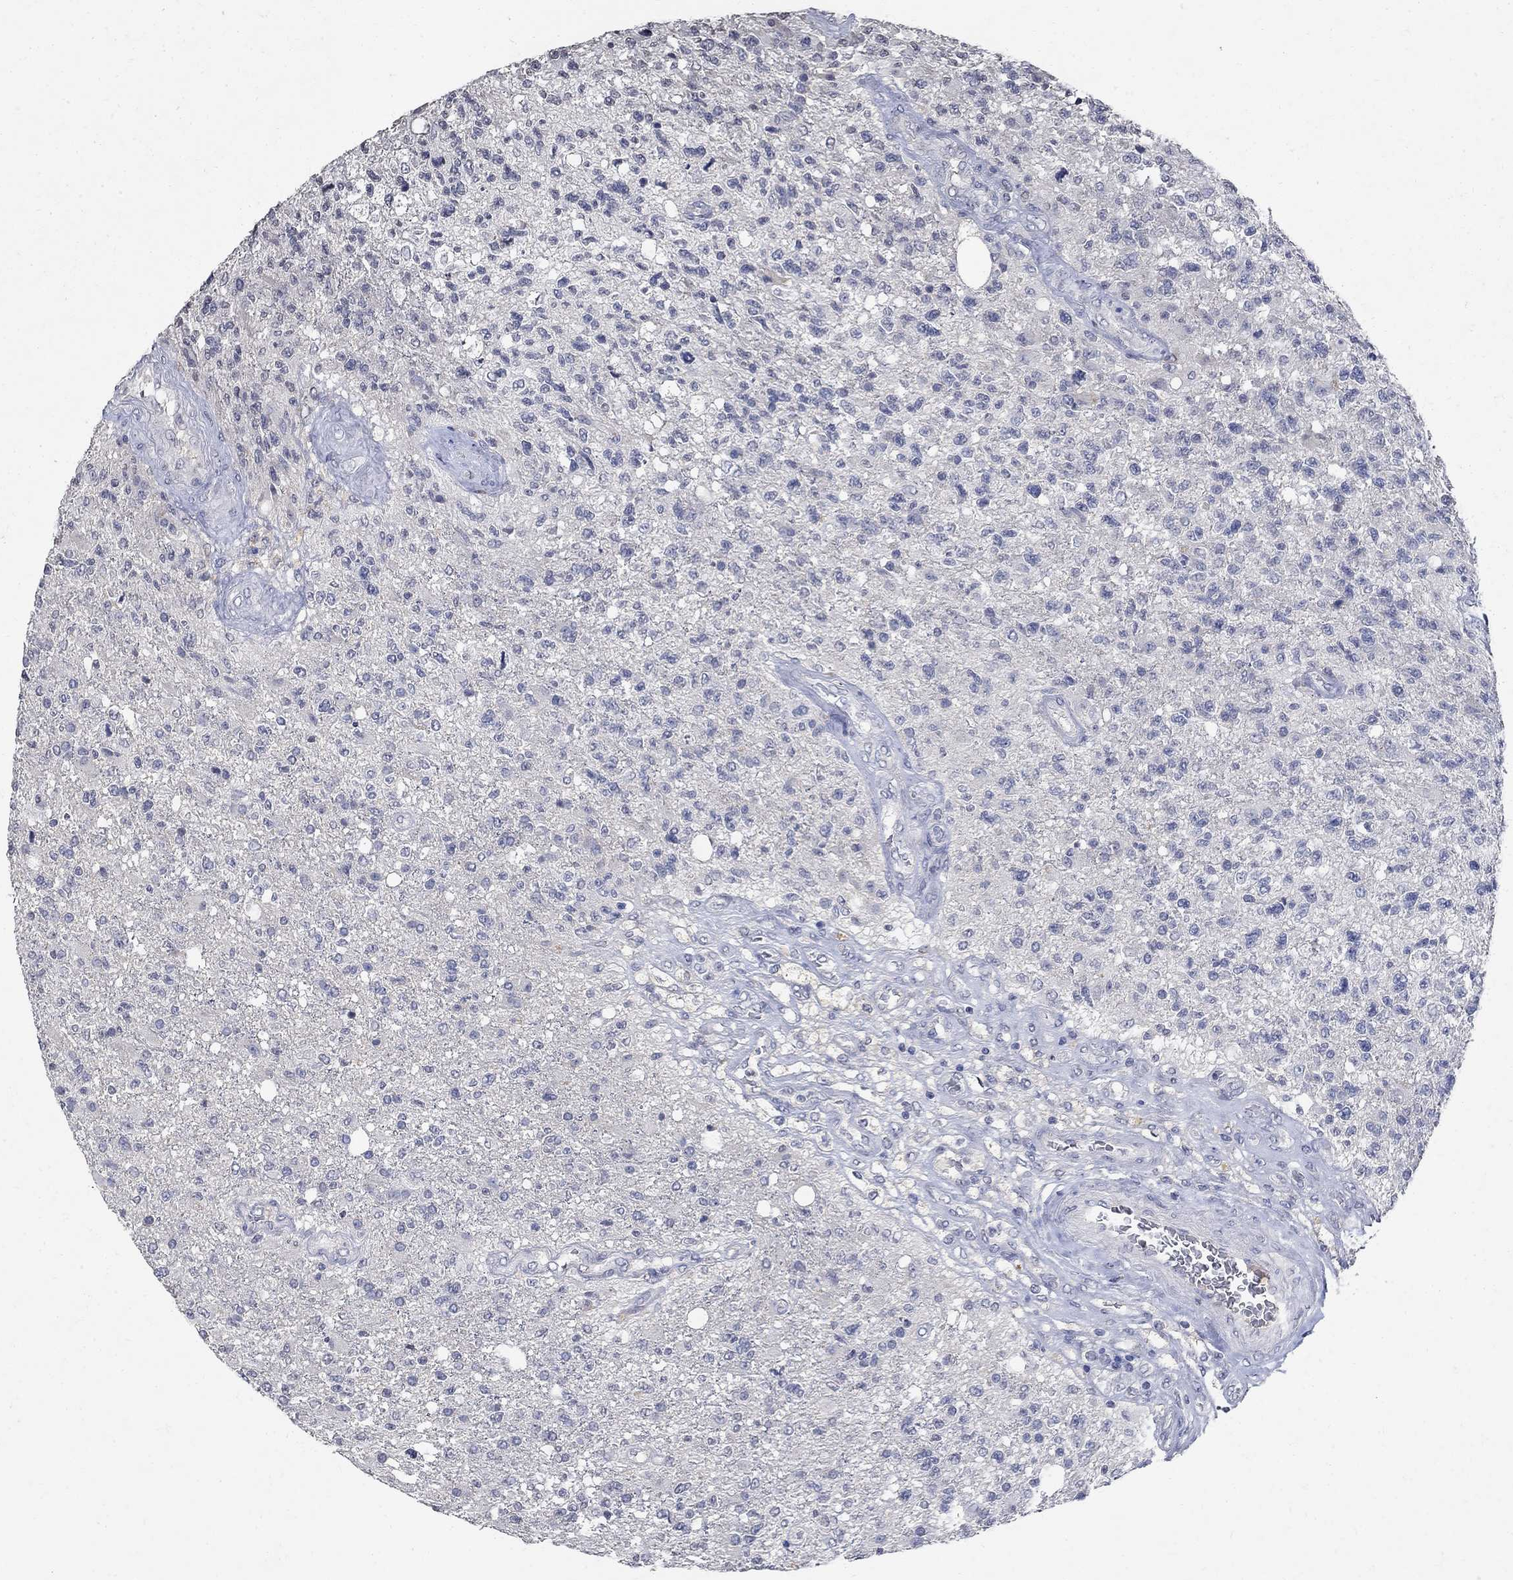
{"staining": {"intensity": "negative", "quantity": "none", "location": "none"}, "tissue": "glioma", "cell_type": "Tumor cells", "image_type": "cancer", "snomed": [{"axis": "morphology", "description": "Glioma, malignant, High grade"}, {"axis": "topography", "description": "Brain"}], "caption": "This is an immunohistochemistry (IHC) photomicrograph of glioma. There is no expression in tumor cells.", "gene": "TMEM169", "patient": {"sex": "male", "age": 56}}